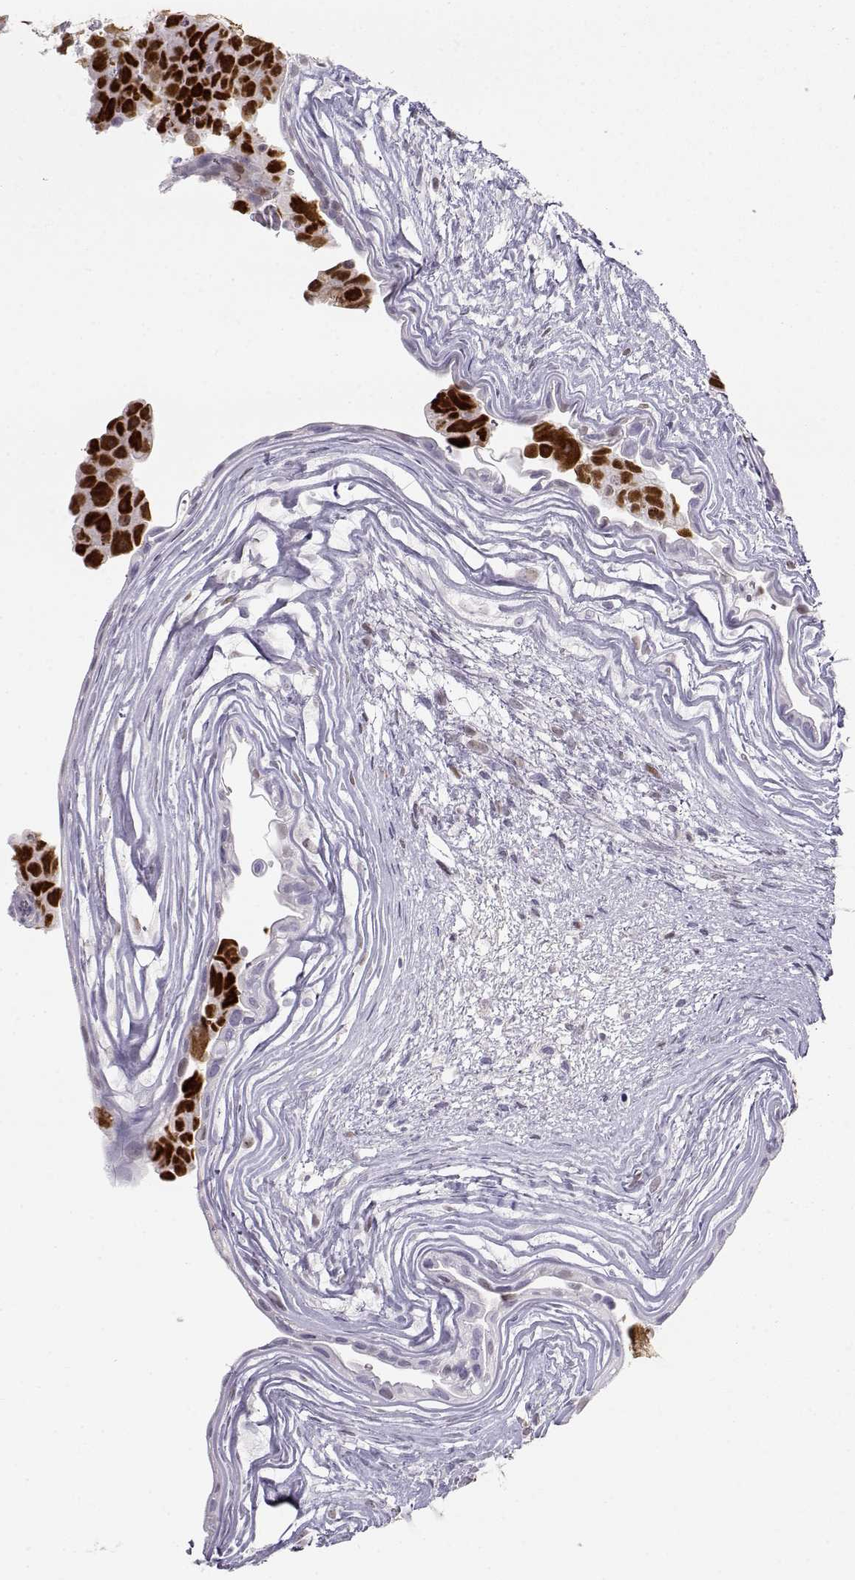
{"staining": {"intensity": "strong", "quantity": "25%-75%", "location": "nuclear"}, "tissue": "testis cancer", "cell_type": "Tumor cells", "image_type": "cancer", "snomed": [{"axis": "morphology", "description": "Normal tissue, NOS"}, {"axis": "morphology", "description": "Carcinoma, Embryonal, NOS"}, {"axis": "topography", "description": "Testis"}, {"axis": "topography", "description": "Epididymis"}], "caption": "Immunohistochemical staining of testis cancer shows high levels of strong nuclear protein staining in about 25%-75% of tumor cells.", "gene": "OPN5", "patient": {"sex": "male", "age": 24}}